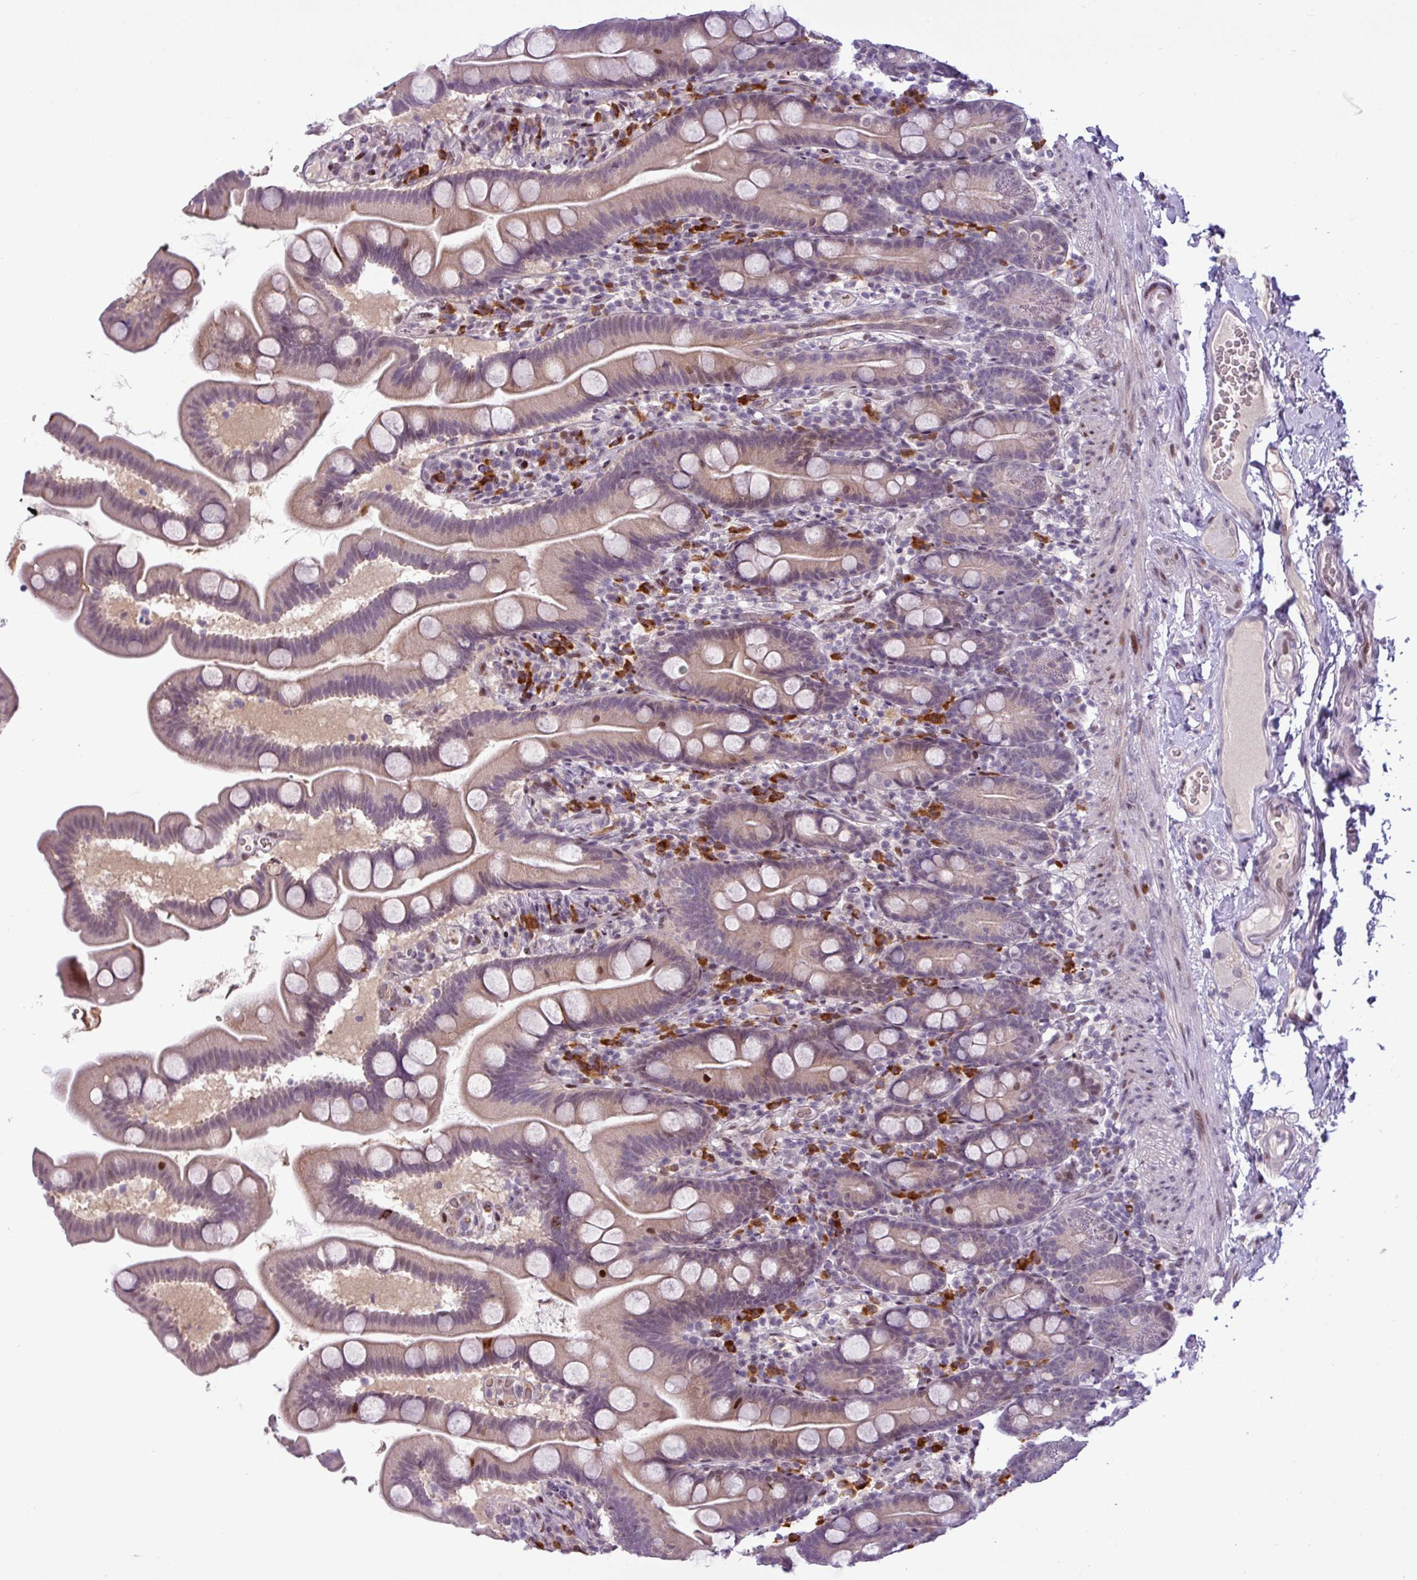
{"staining": {"intensity": "weak", "quantity": "<25%", "location": "cytoplasmic/membranous"}, "tissue": "small intestine", "cell_type": "Glandular cells", "image_type": "normal", "snomed": [{"axis": "morphology", "description": "Normal tissue, NOS"}, {"axis": "topography", "description": "Small intestine"}], "caption": "IHC of normal small intestine demonstrates no expression in glandular cells.", "gene": "SLC66A2", "patient": {"sex": "female", "age": 68}}